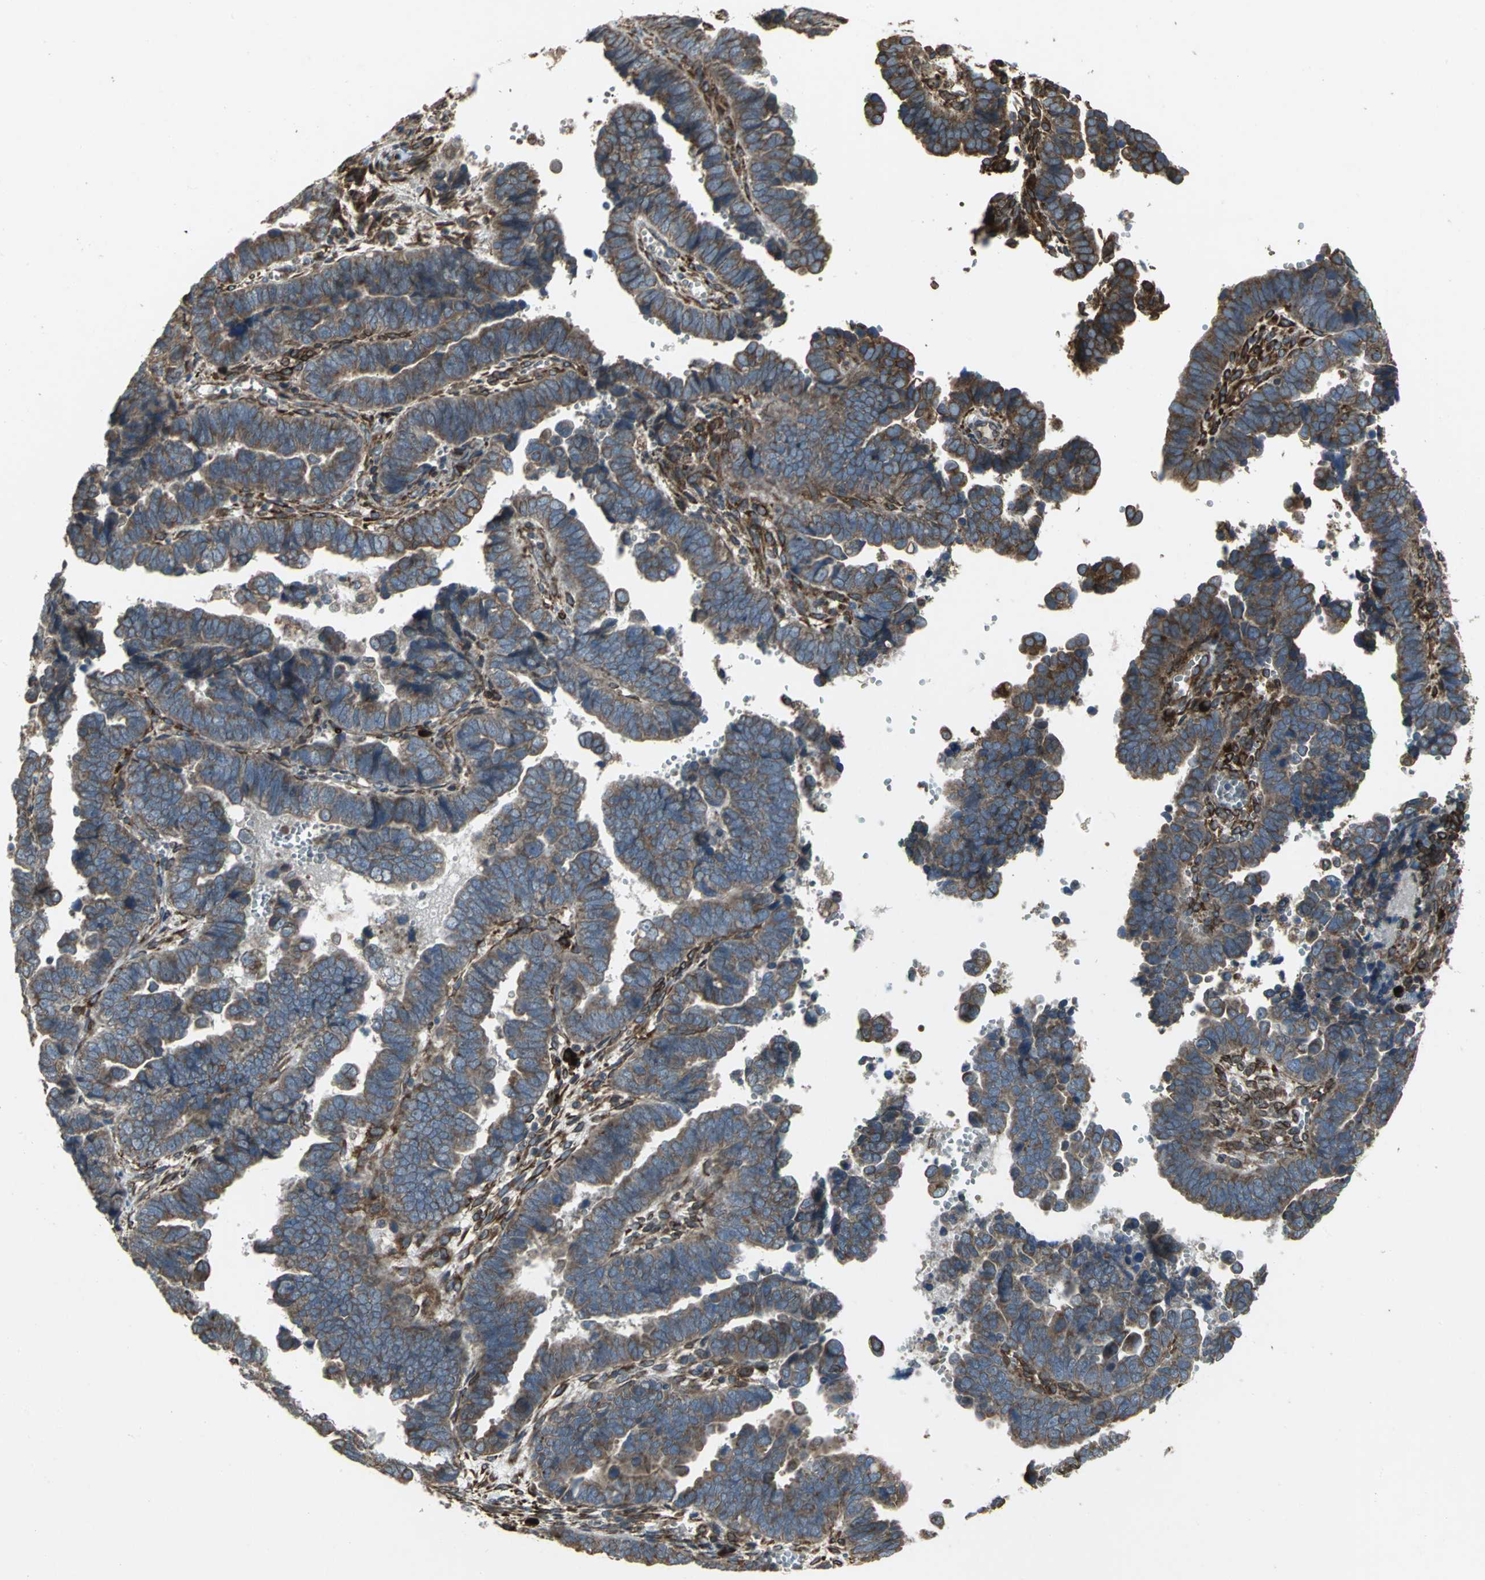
{"staining": {"intensity": "weak", "quantity": "25%-75%", "location": "cytoplasmic/membranous,nuclear"}, "tissue": "endometrial cancer", "cell_type": "Tumor cells", "image_type": "cancer", "snomed": [{"axis": "morphology", "description": "Adenocarcinoma, NOS"}, {"axis": "topography", "description": "Endometrium"}], "caption": "A brown stain highlights weak cytoplasmic/membranous and nuclear staining of a protein in endometrial cancer tumor cells.", "gene": "SYVN1", "patient": {"sex": "female", "age": 75}}